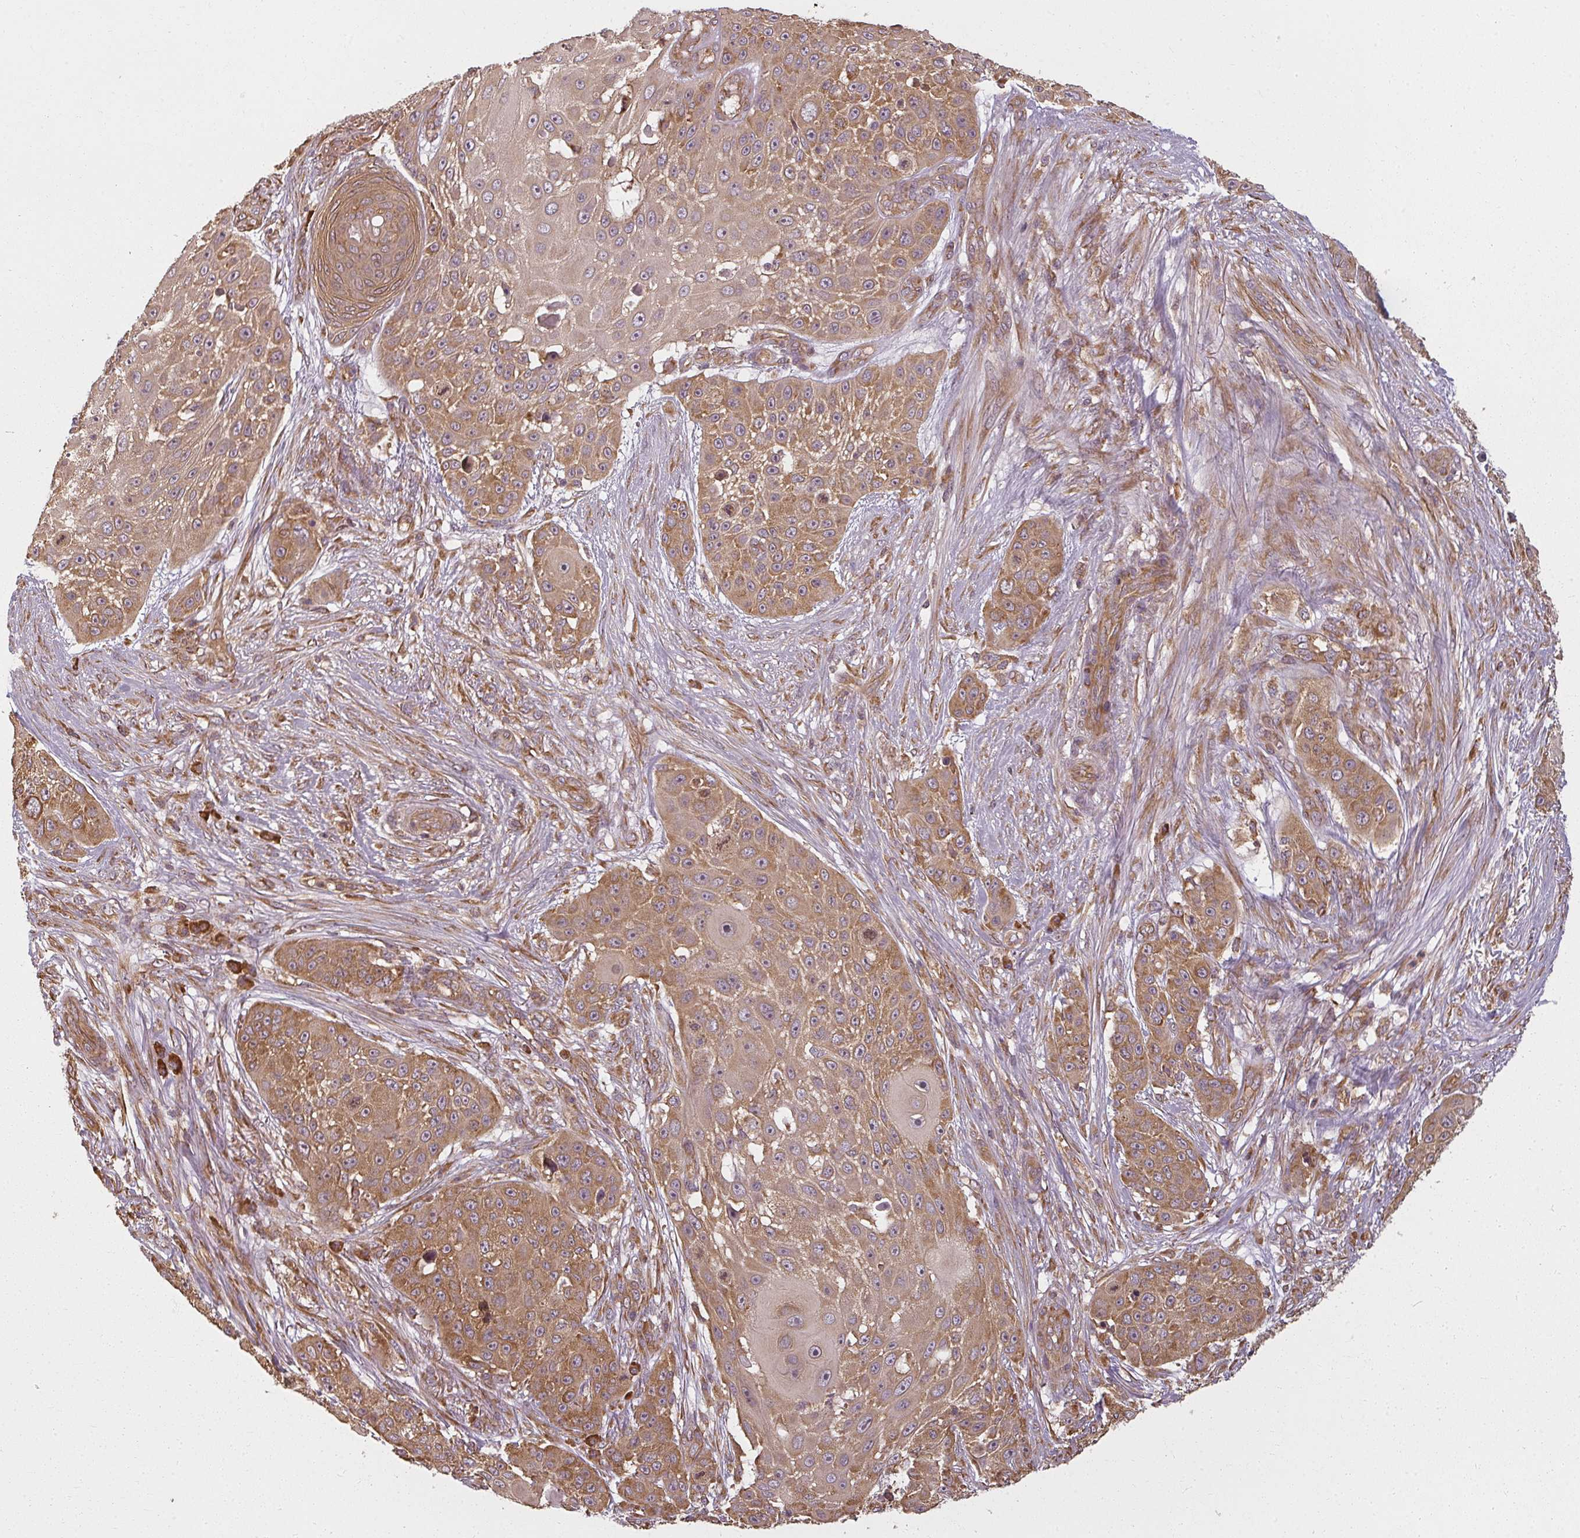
{"staining": {"intensity": "strong", "quantity": ">75%", "location": "cytoplasmic/membranous"}, "tissue": "skin cancer", "cell_type": "Tumor cells", "image_type": "cancer", "snomed": [{"axis": "morphology", "description": "Squamous cell carcinoma, NOS"}, {"axis": "topography", "description": "Skin"}], "caption": "Immunohistochemistry histopathology image of neoplastic tissue: human skin squamous cell carcinoma stained using IHC demonstrates high levels of strong protein expression localized specifically in the cytoplasmic/membranous of tumor cells, appearing as a cytoplasmic/membranous brown color.", "gene": "RPL24", "patient": {"sex": "female", "age": 86}}